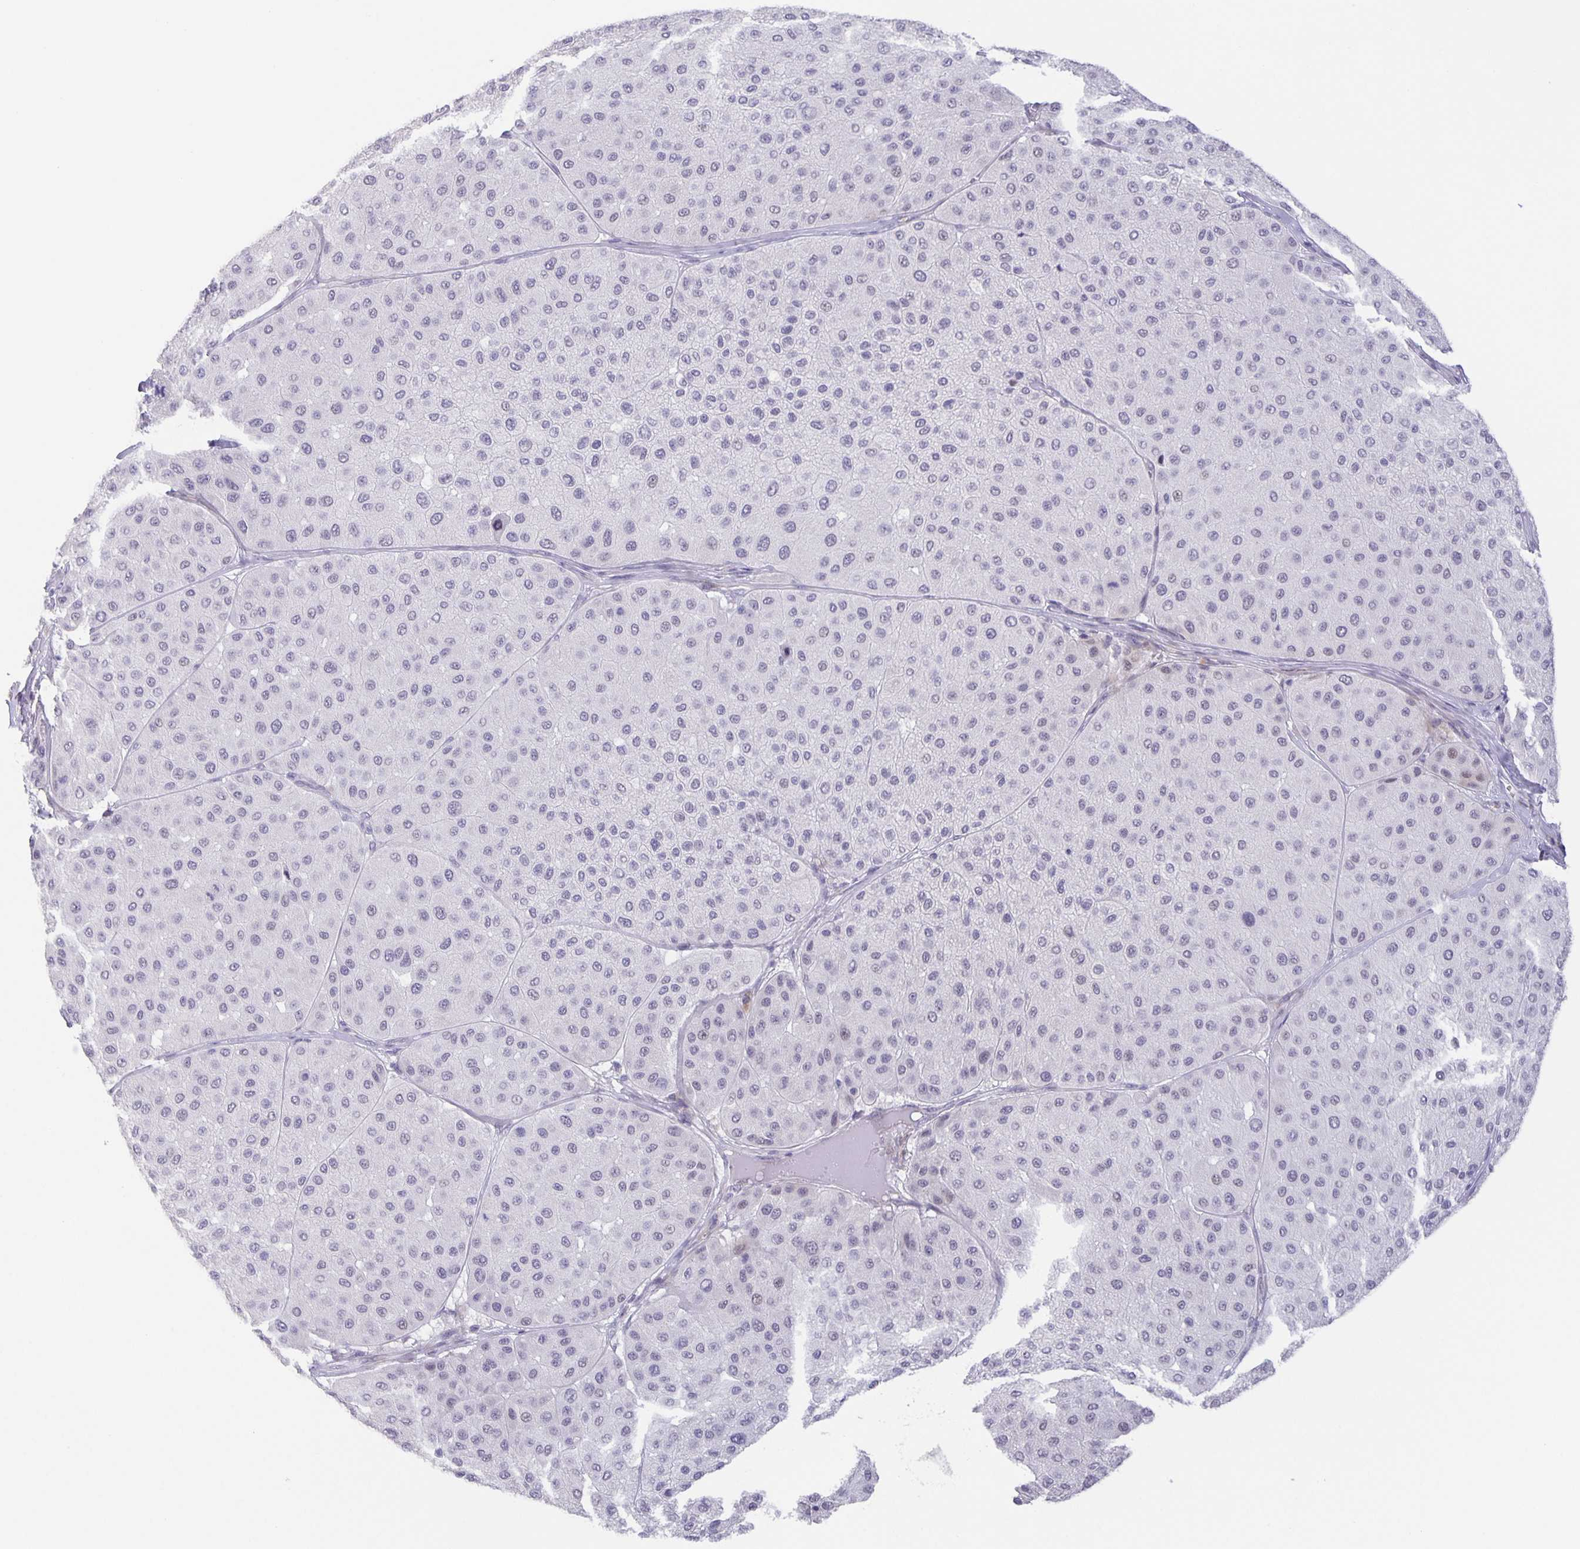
{"staining": {"intensity": "weak", "quantity": "<25%", "location": "nuclear"}, "tissue": "melanoma", "cell_type": "Tumor cells", "image_type": "cancer", "snomed": [{"axis": "morphology", "description": "Malignant melanoma, Metastatic site"}, {"axis": "topography", "description": "Smooth muscle"}], "caption": "High power microscopy micrograph of an IHC histopathology image of melanoma, revealing no significant staining in tumor cells.", "gene": "PHRF1", "patient": {"sex": "male", "age": 41}}